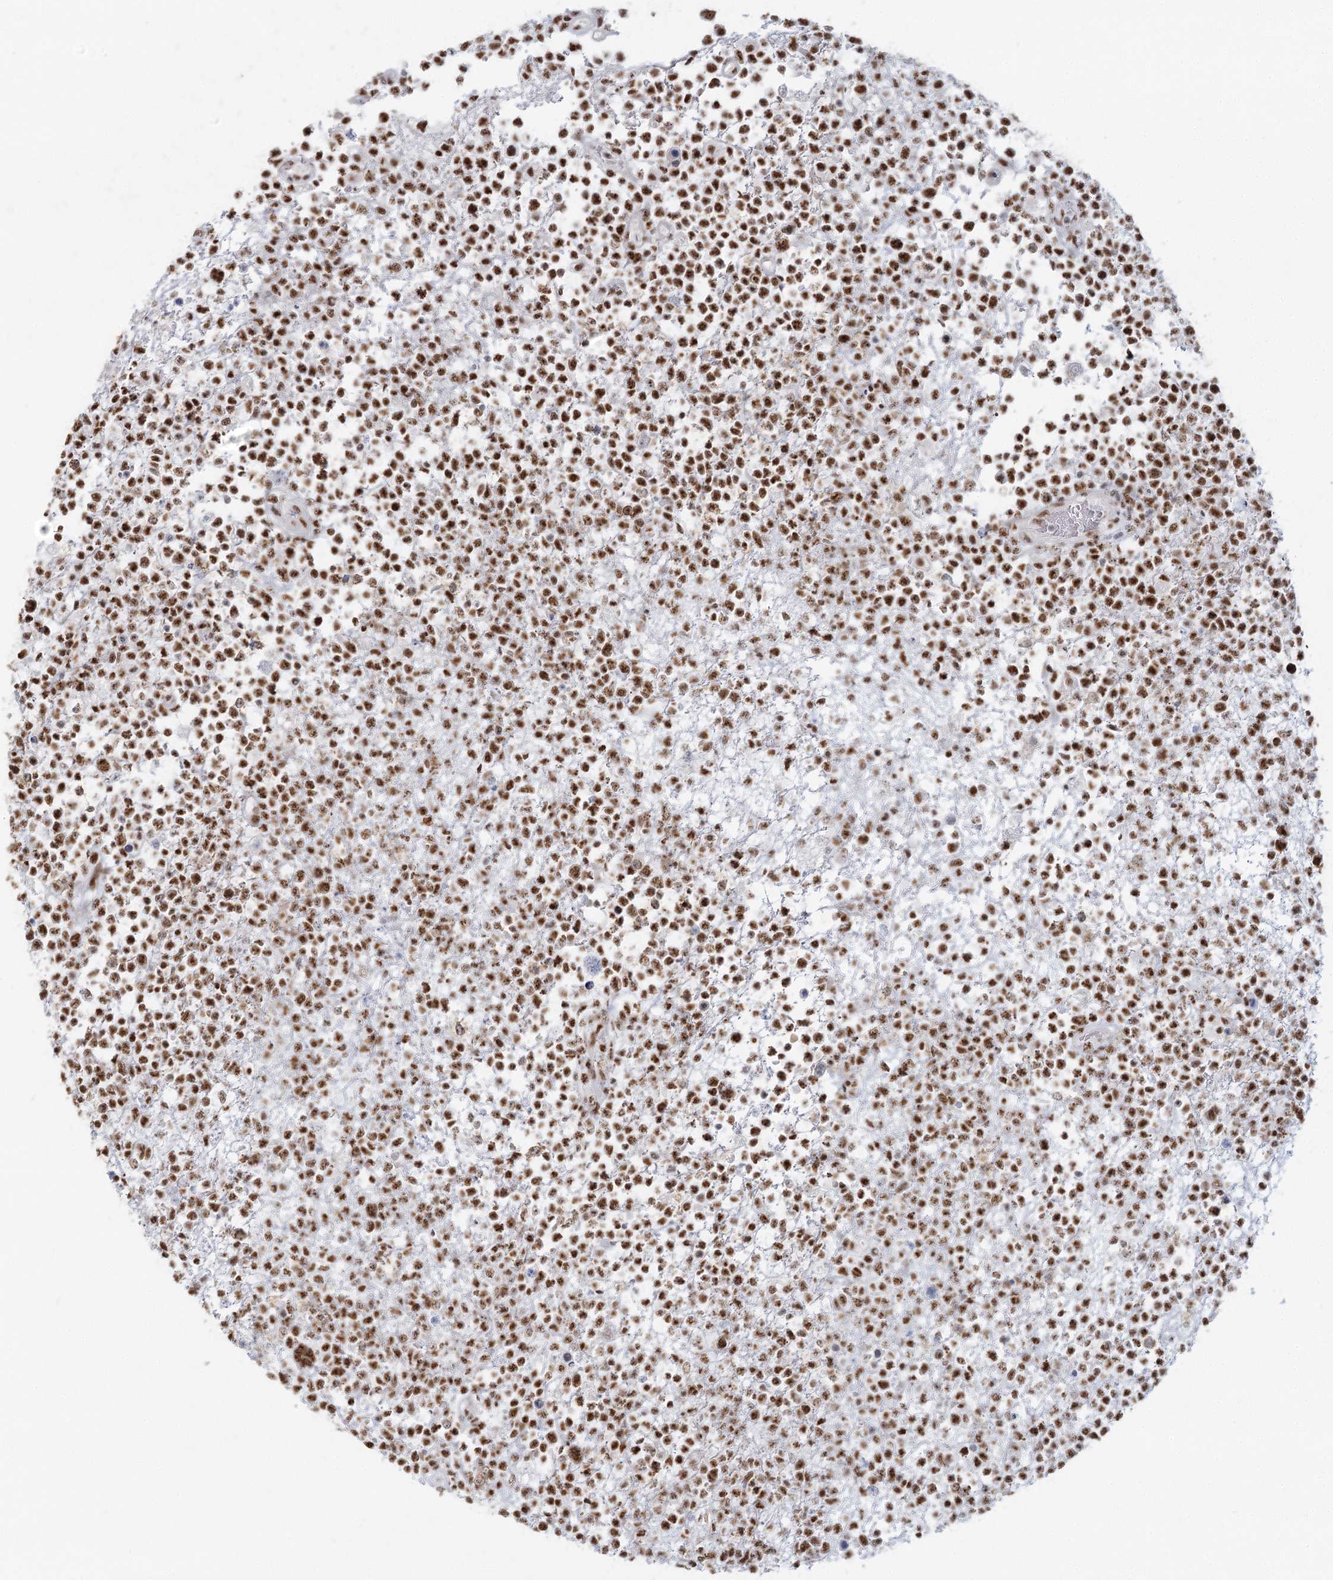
{"staining": {"intensity": "strong", "quantity": ">75%", "location": "nuclear"}, "tissue": "lymphoma", "cell_type": "Tumor cells", "image_type": "cancer", "snomed": [{"axis": "morphology", "description": "Malignant lymphoma, non-Hodgkin's type, High grade"}, {"axis": "topography", "description": "Colon"}], "caption": "Lymphoma stained with a protein marker reveals strong staining in tumor cells.", "gene": "U2SURP", "patient": {"sex": "female", "age": 53}}